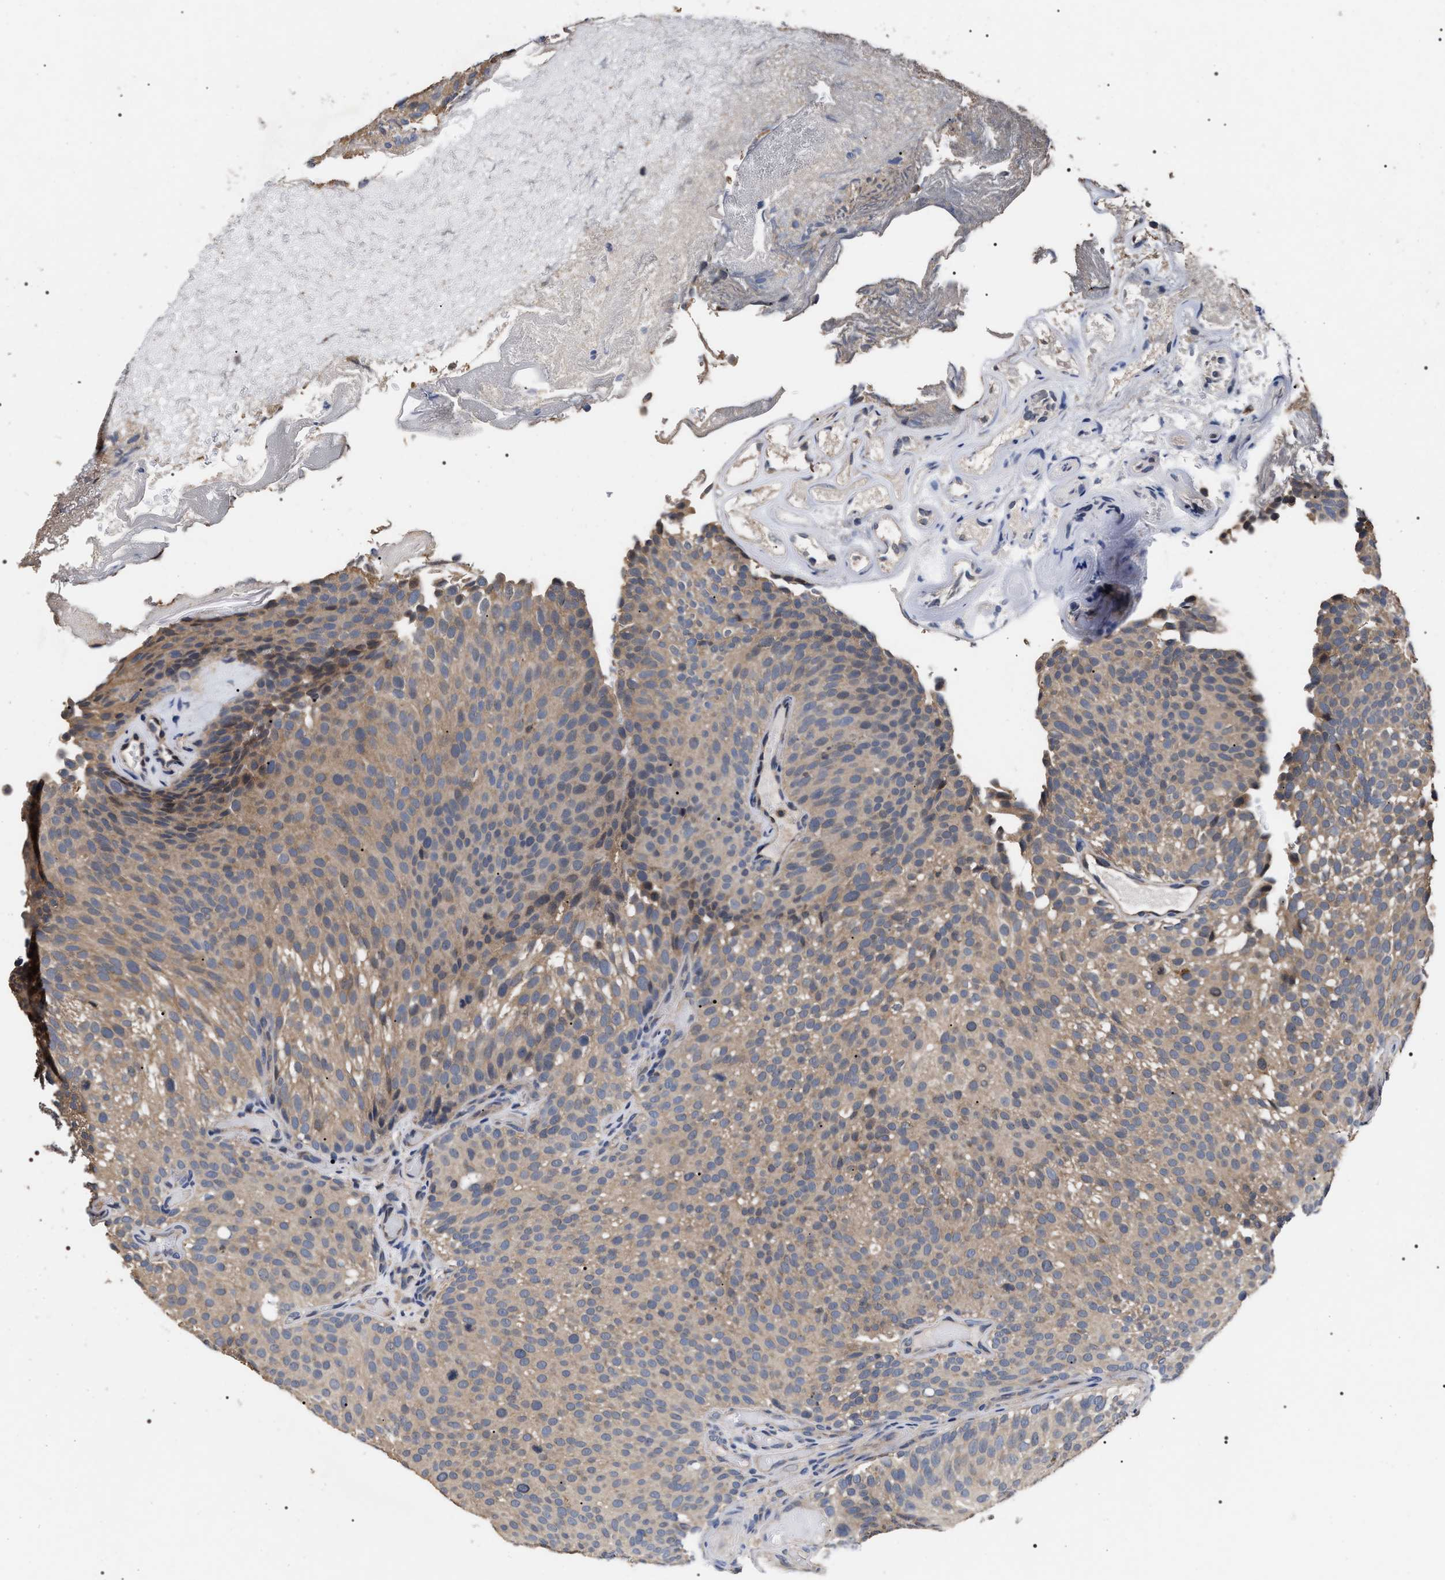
{"staining": {"intensity": "weak", "quantity": ">75%", "location": "cytoplasmic/membranous"}, "tissue": "urothelial cancer", "cell_type": "Tumor cells", "image_type": "cancer", "snomed": [{"axis": "morphology", "description": "Urothelial carcinoma, Low grade"}, {"axis": "topography", "description": "Urinary bladder"}], "caption": "Protein expression analysis of low-grade urothelial carcinoma demonstrates weak cytoplasmic/membranous expression in approximately >75% of tumor cells. (DAB (3,3'-diaminobenzidine) = brown stain, brightfield microscopy at high magnification).", "gene": "UPF3A", "patient": {"sex": "male", "age": 78}}